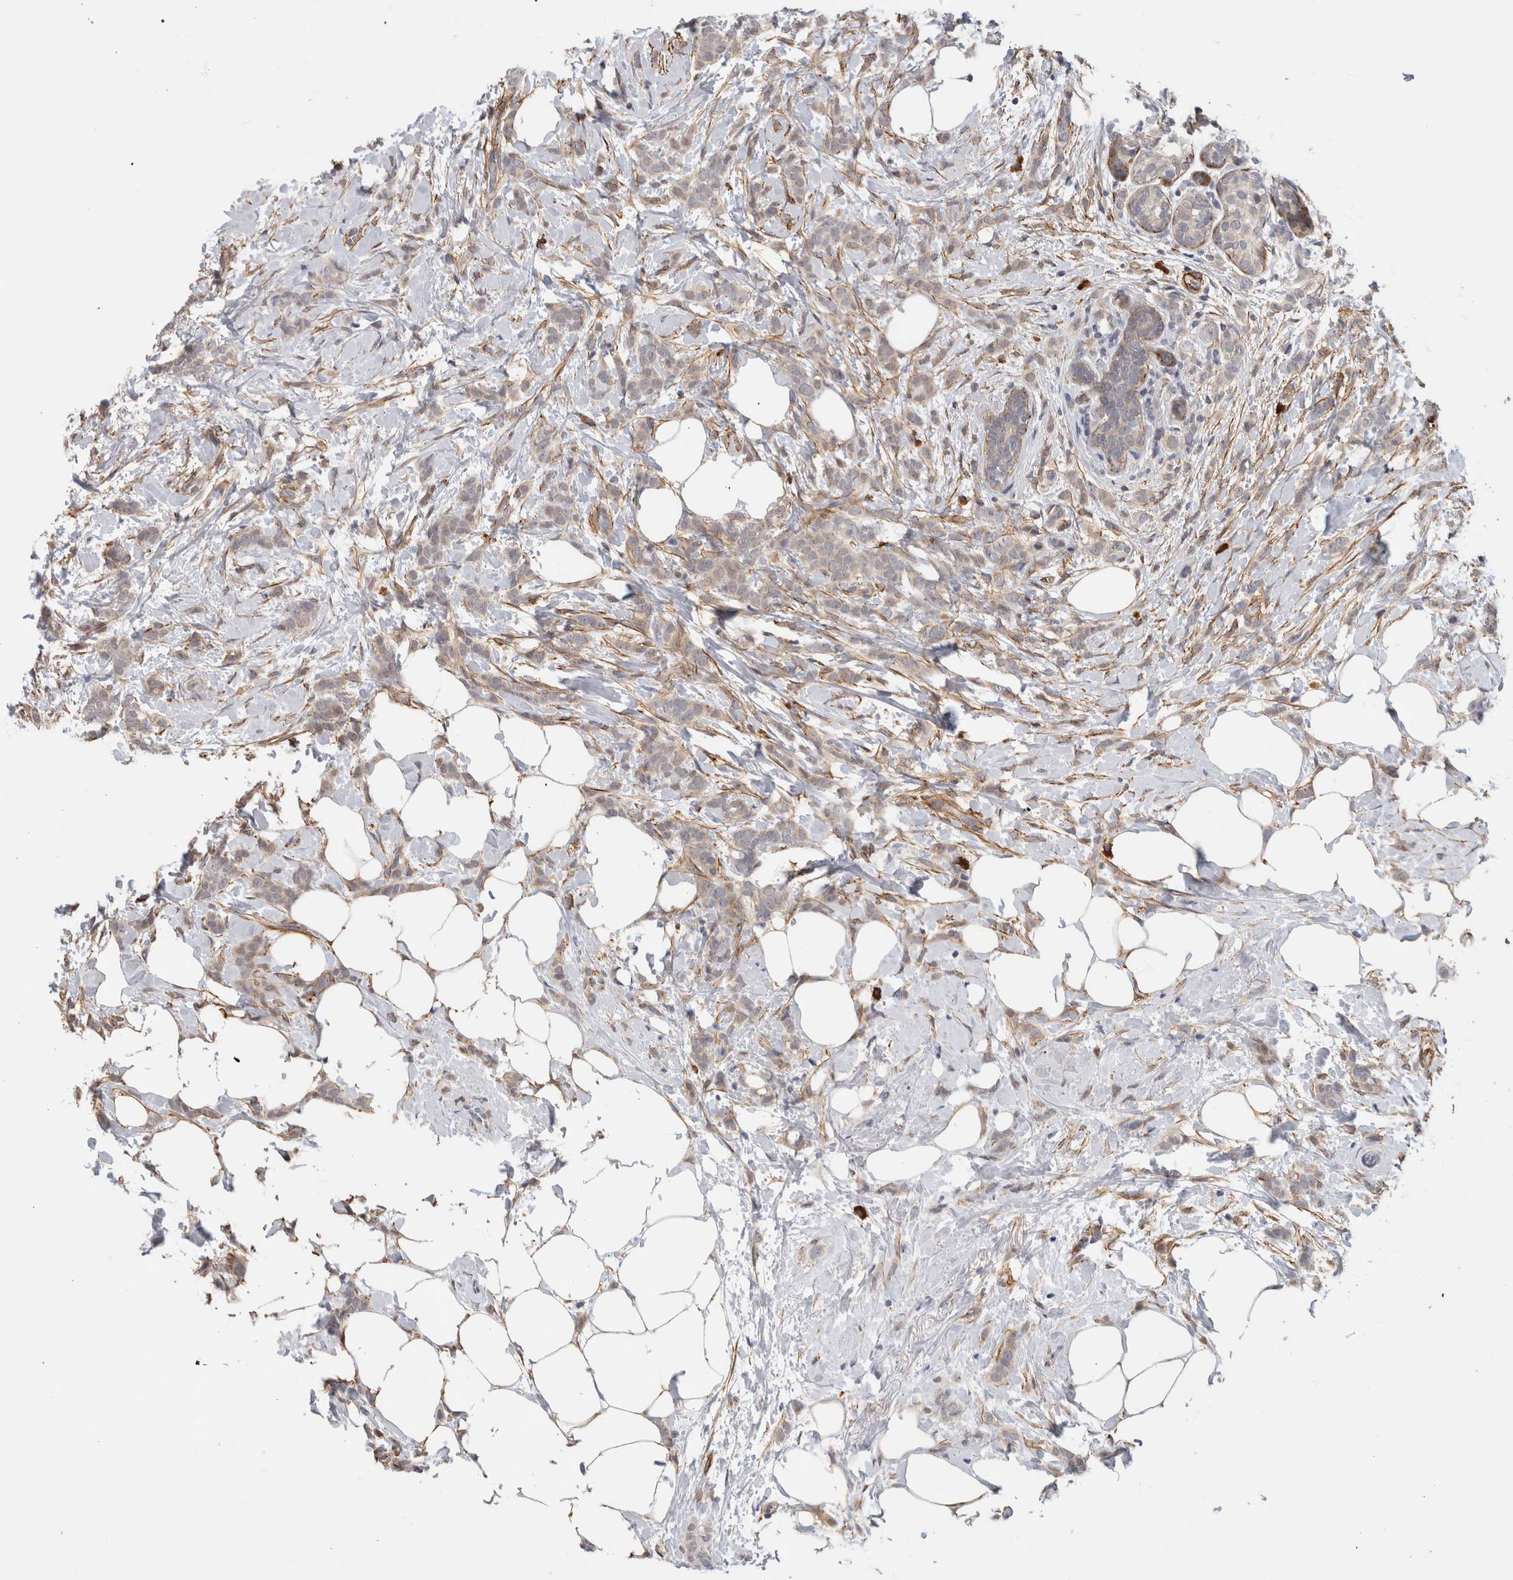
{"staining": {"intensity": "weak", "quantity": "<25%", "location": "cytoplasmic/membranous"}, "tissue": "breast cancer", "cell_type": "Tumor cells", "image_type": "cancer", "snomed": [{"axis": "morphology", "description": "Lobular carcinoma, in situ"}, {"axis": "morphology", "description": "Lobular carcinoma"}, {"axis": "topography", "description": "Breast"}], "caption": "Immunohistochemical staining of breast lobular carcinoma in situ shows no significant staining in tumor cells. (Brightfield microscopy of DAB (3,3'-diaminobenzidine) immunohistochemistry (IHC) at high magnification).", "gene": "PGM1", "patient": {"sex": "female", "age": 41}}